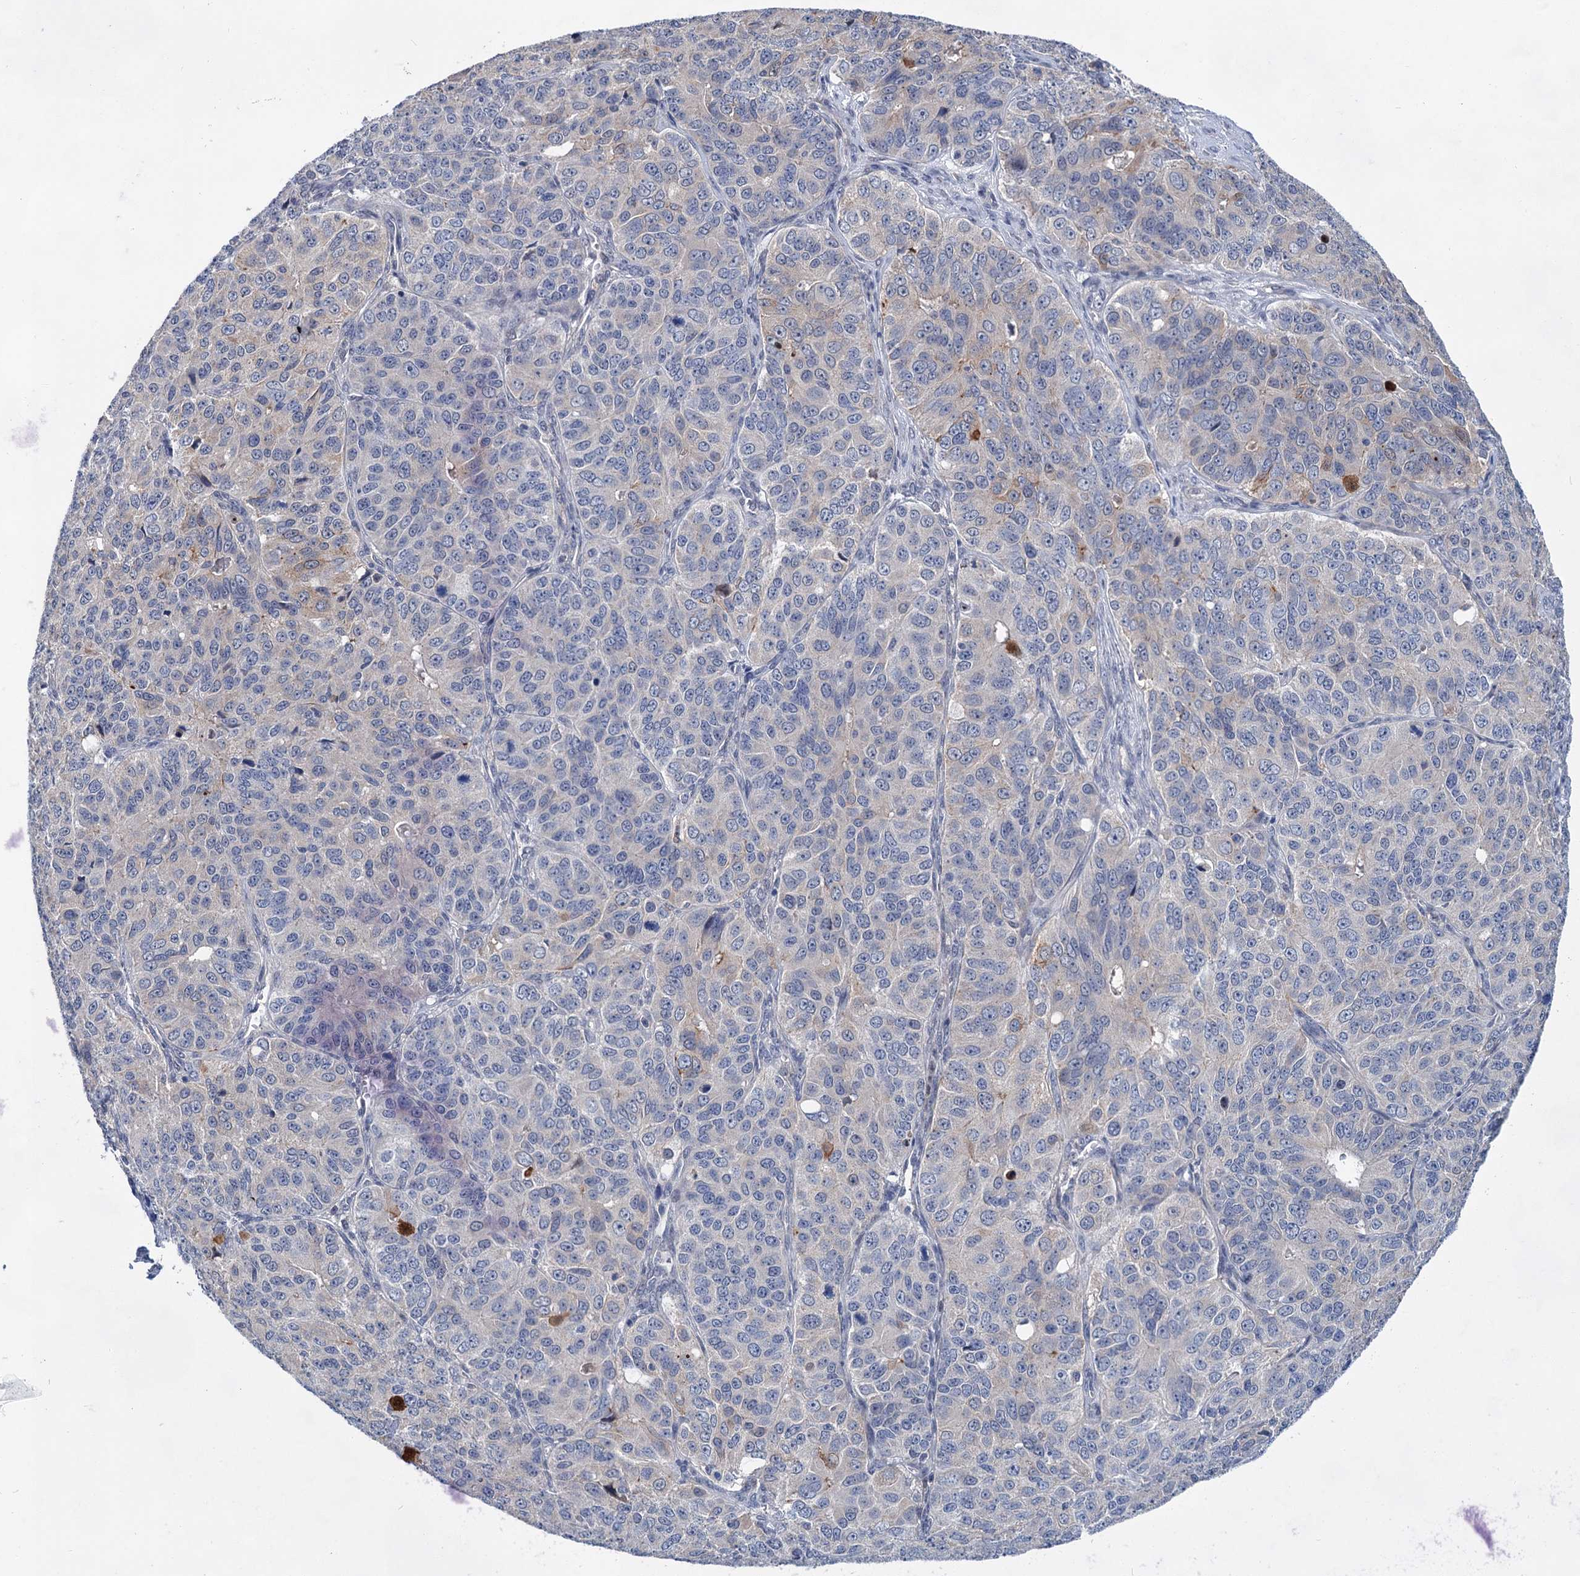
{"staining": {"intensity": "negative", "quantity": "none", "location": "none"}, "tissue": "ovarian cancer", "cell_type": "Tumor cells", "image_type": "cancer", "snomed": [{"axis": "morphology", "description": "Carcinoma, endometroid"}, {"axis": "topography", "description": "Ovary"}], "caption": "Tumor cells are negative for protein expression in human endometroid carcinoma (ovarian).", "gene": "MORN3", "patient": {"sex": "female", "age": 51}}